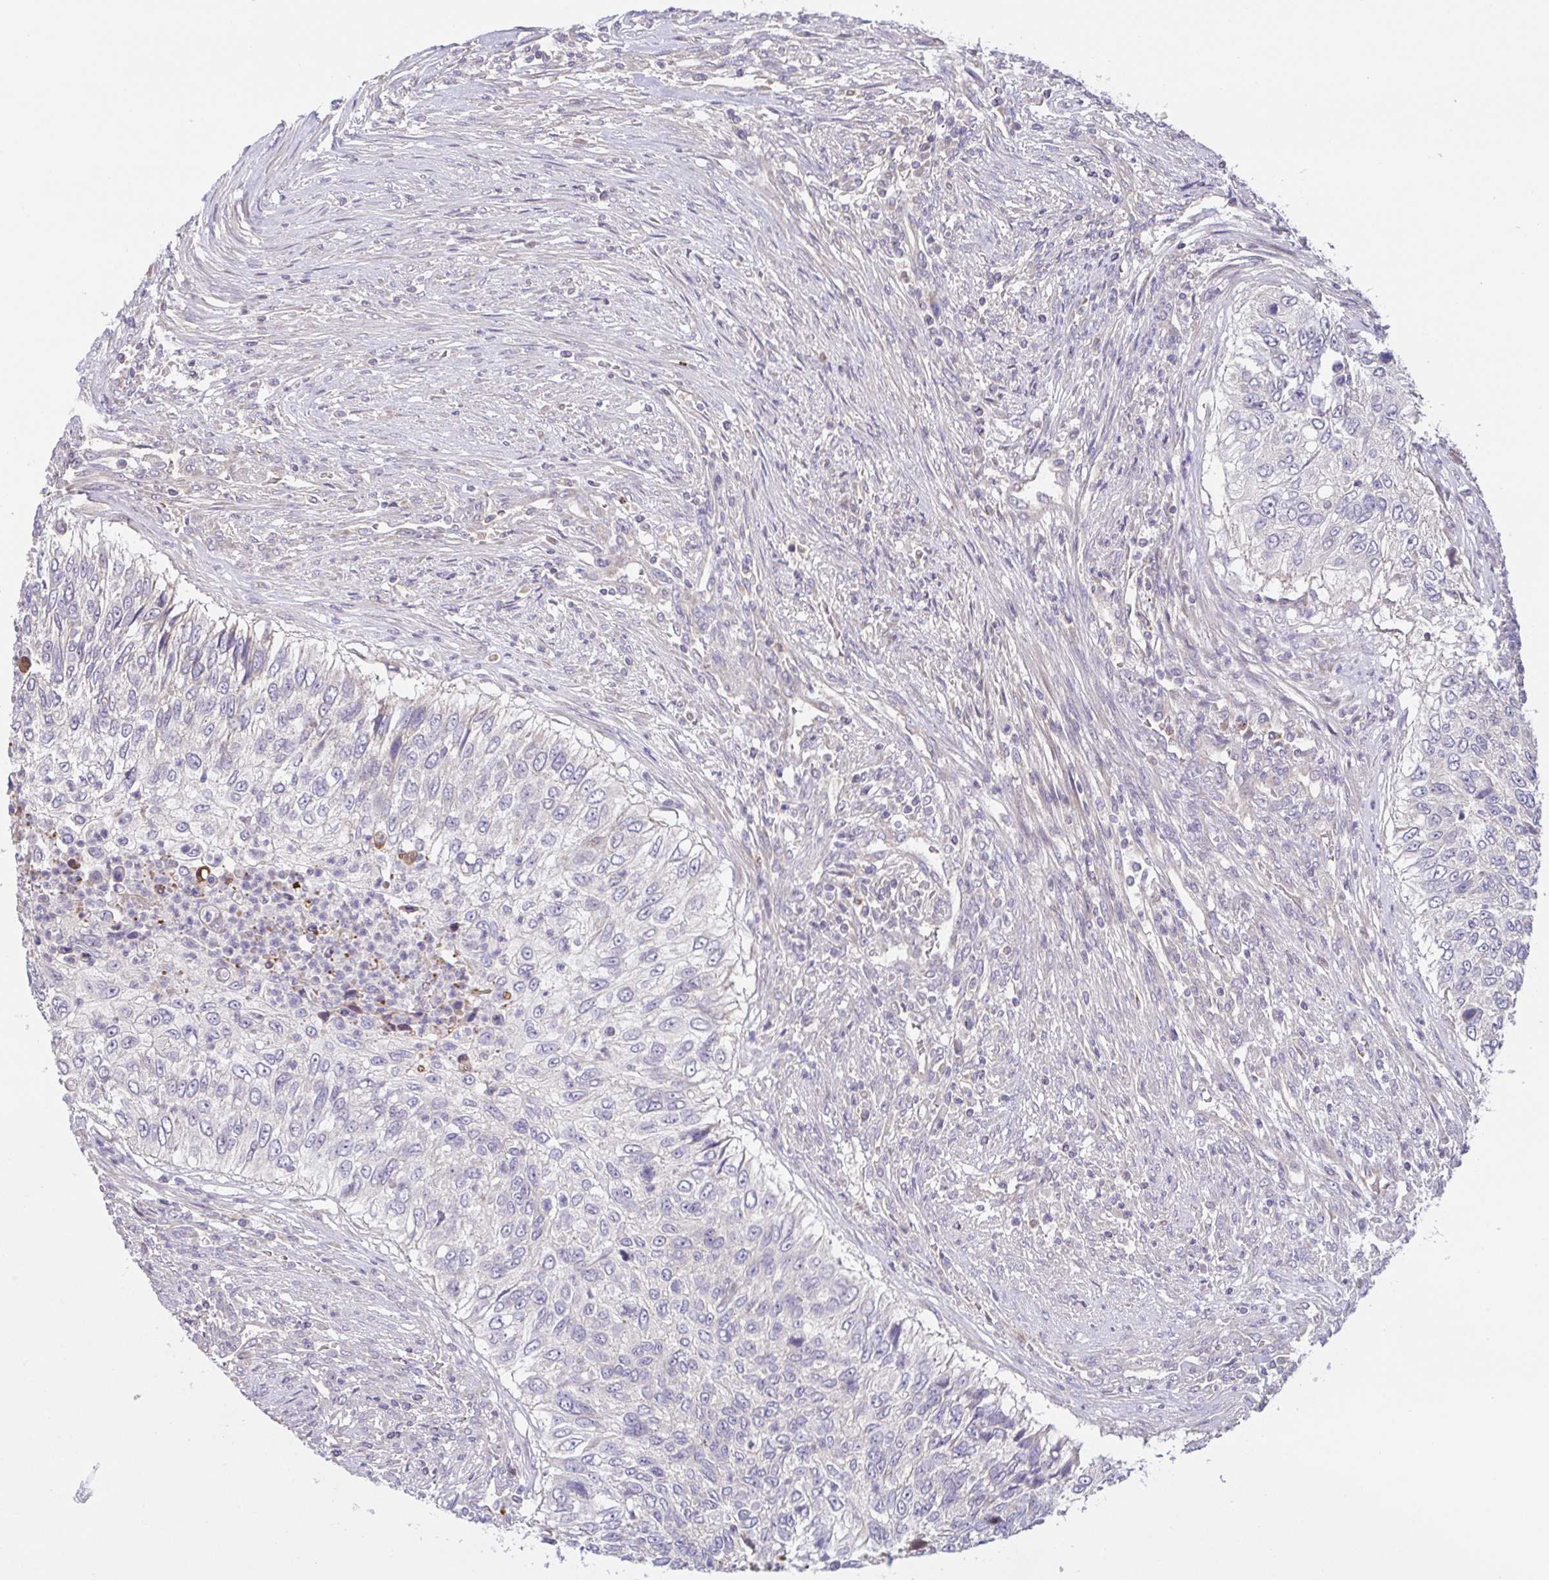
{"staining": {"intensity": "negative", "quantity": "none", "location": "none"}, "tissue": "urothelial cancer", "cell_type": "Tumor cells", "image_type": "cancer", "snomed": [{"axis": "morphology", "description": "Urothelial carcinoma, High grade"}, {"axis": "topography", "description": "Urinary bladder"}], "caption": "Immunohistochemical staining of urothelial cancer shows no significant positivity in tumor cells. (DAB immunohistochemistry, high magnification).", "gene": "OSBPL7", "patient": {"sex": "female", "age": 60}}